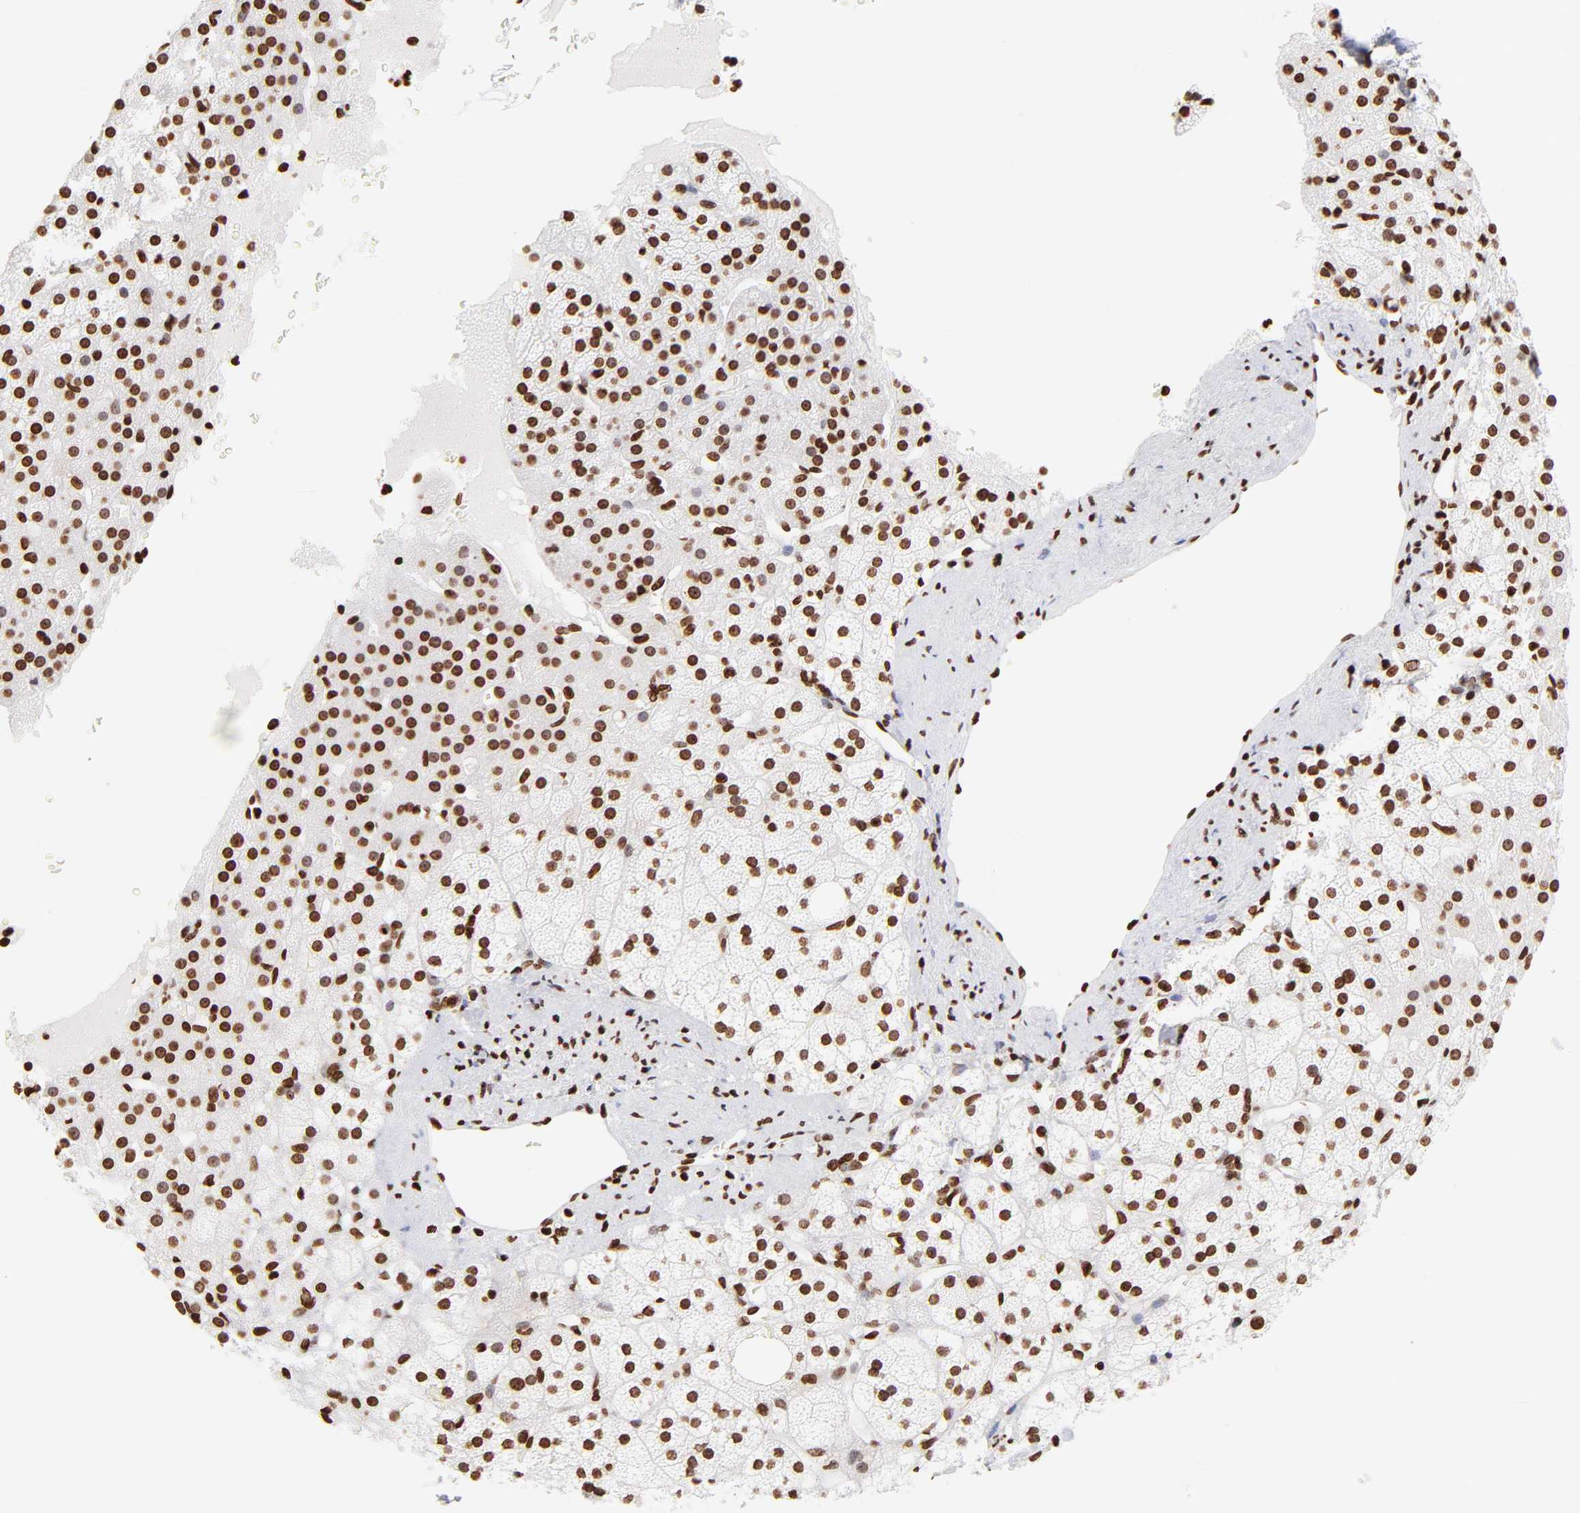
{"staining": {"intensity": "strong", "quantity": ">75%", "location": "nuclear"}, "tissue": "adrenal gland", "cell_type": "Glandular cells", "image_type": "normal", "snomed": [{"axis": "morphology", "description": "Normal tissue, NOS"}, {"axis": "topography", "description": "Adrenal gland"}], "caption": "Normal adrenal gland was stained to show a protein in brown. There is high levels of strong nuclear staining in about >75% of glandular cells. (DAB = brown stain, brightfield microscopy at high magnification).", "gene": "RTL4", "patient": {"sex": "male", "age": 35}}